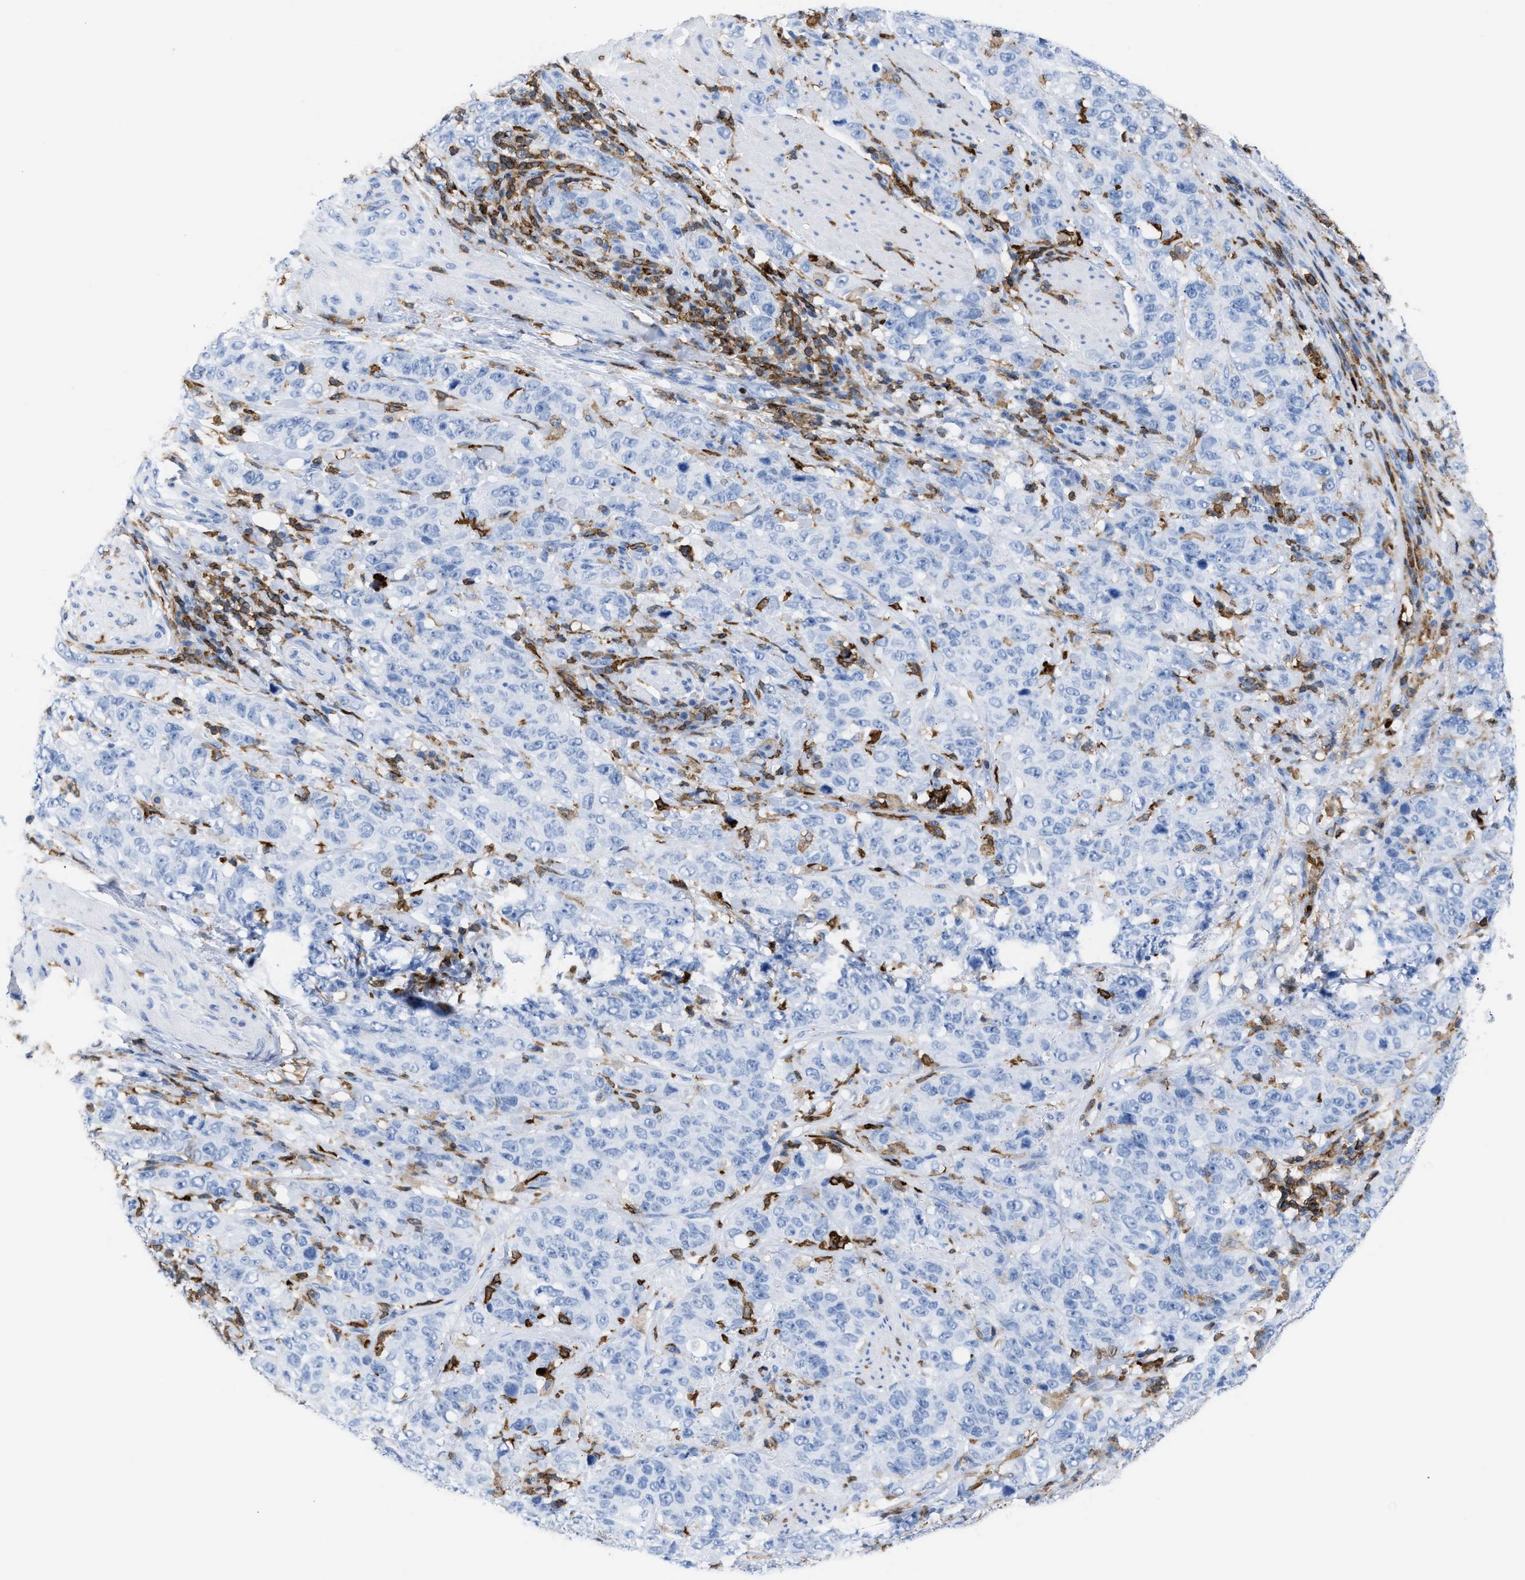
{"staining": {"intensity": "negative", "quantity": "none", "location": "none"}, "tissue": "stomach cancer", "cell_type": "Tumor cells", "image_type": "cancer", "snomed": [{"axis": "morphology", "description": "Adenocarcinoma, NOS"}, {"axis": "topography", "description": "Stomach"}], "caption": "The image exhibits no staining of tumor cells in stomach cancer.", "gene": "LCP1", "patient": {"sex": "male", "age": 48}}